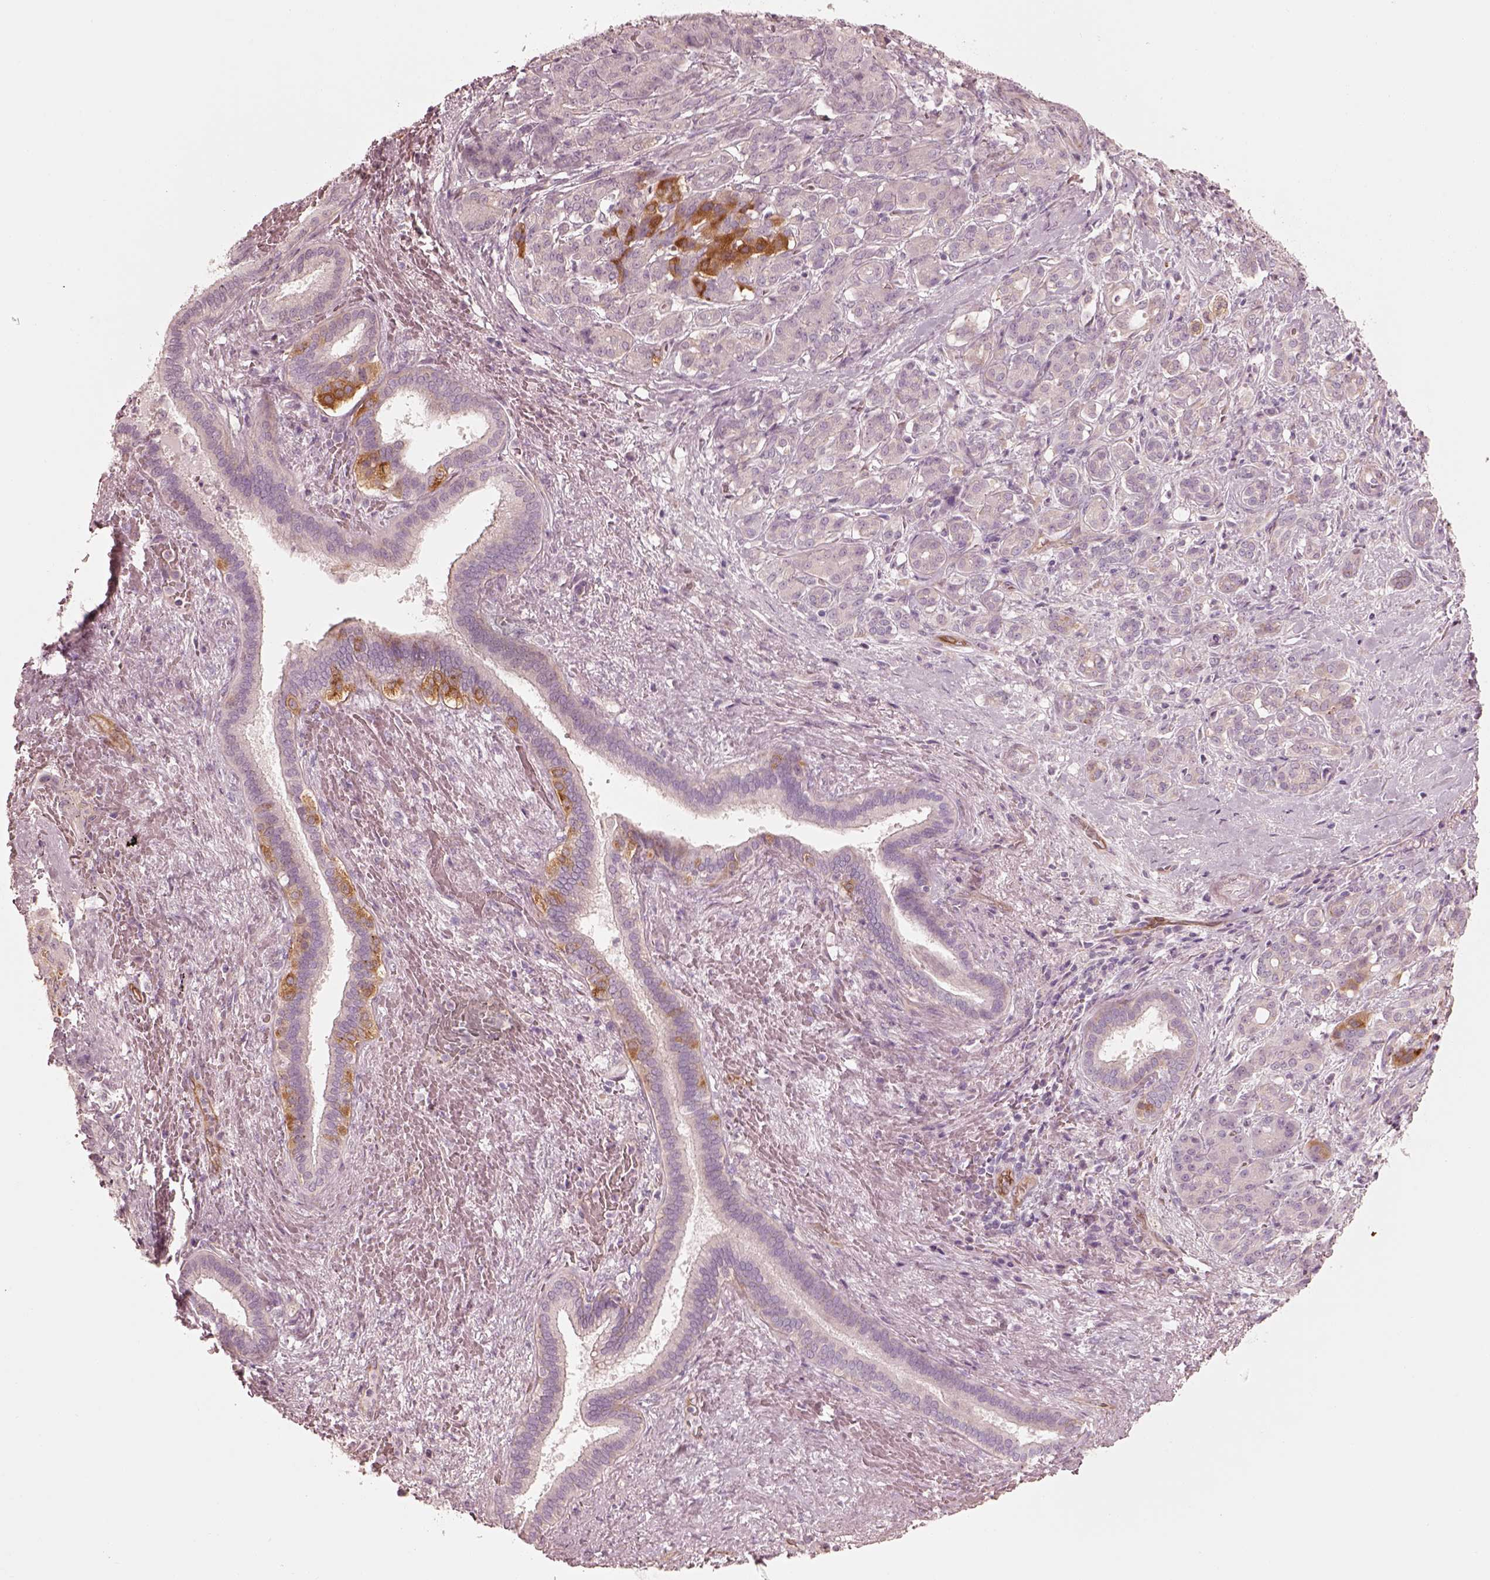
{"staining": {"intensity": "moderate", "quantity": "<25%", "location": "cytoplasmic/membranous"}, "tissue": "pancreatic cancer", "cell_type": "Tumor cells", "image_type": "cancer", "snomed": [{"axis": "morphology", "description": "Normal tissue, NOS"}, {"axis": "morphology", "description": "Inflammation, NOS"}, {"axis": "morphology", "description": "Adenocarcinoma, NOS"}, {"axis": "topography", "description": "Pancreas"}], "caption": "Pancreatic cancer was stained to show a protein in brown. There is low levels of moderate cytoplasmic/membranous positivity in about <25% of tumor cells.", "gene": "RAB3C", "patient": {"sex": "male", "age": 57}}